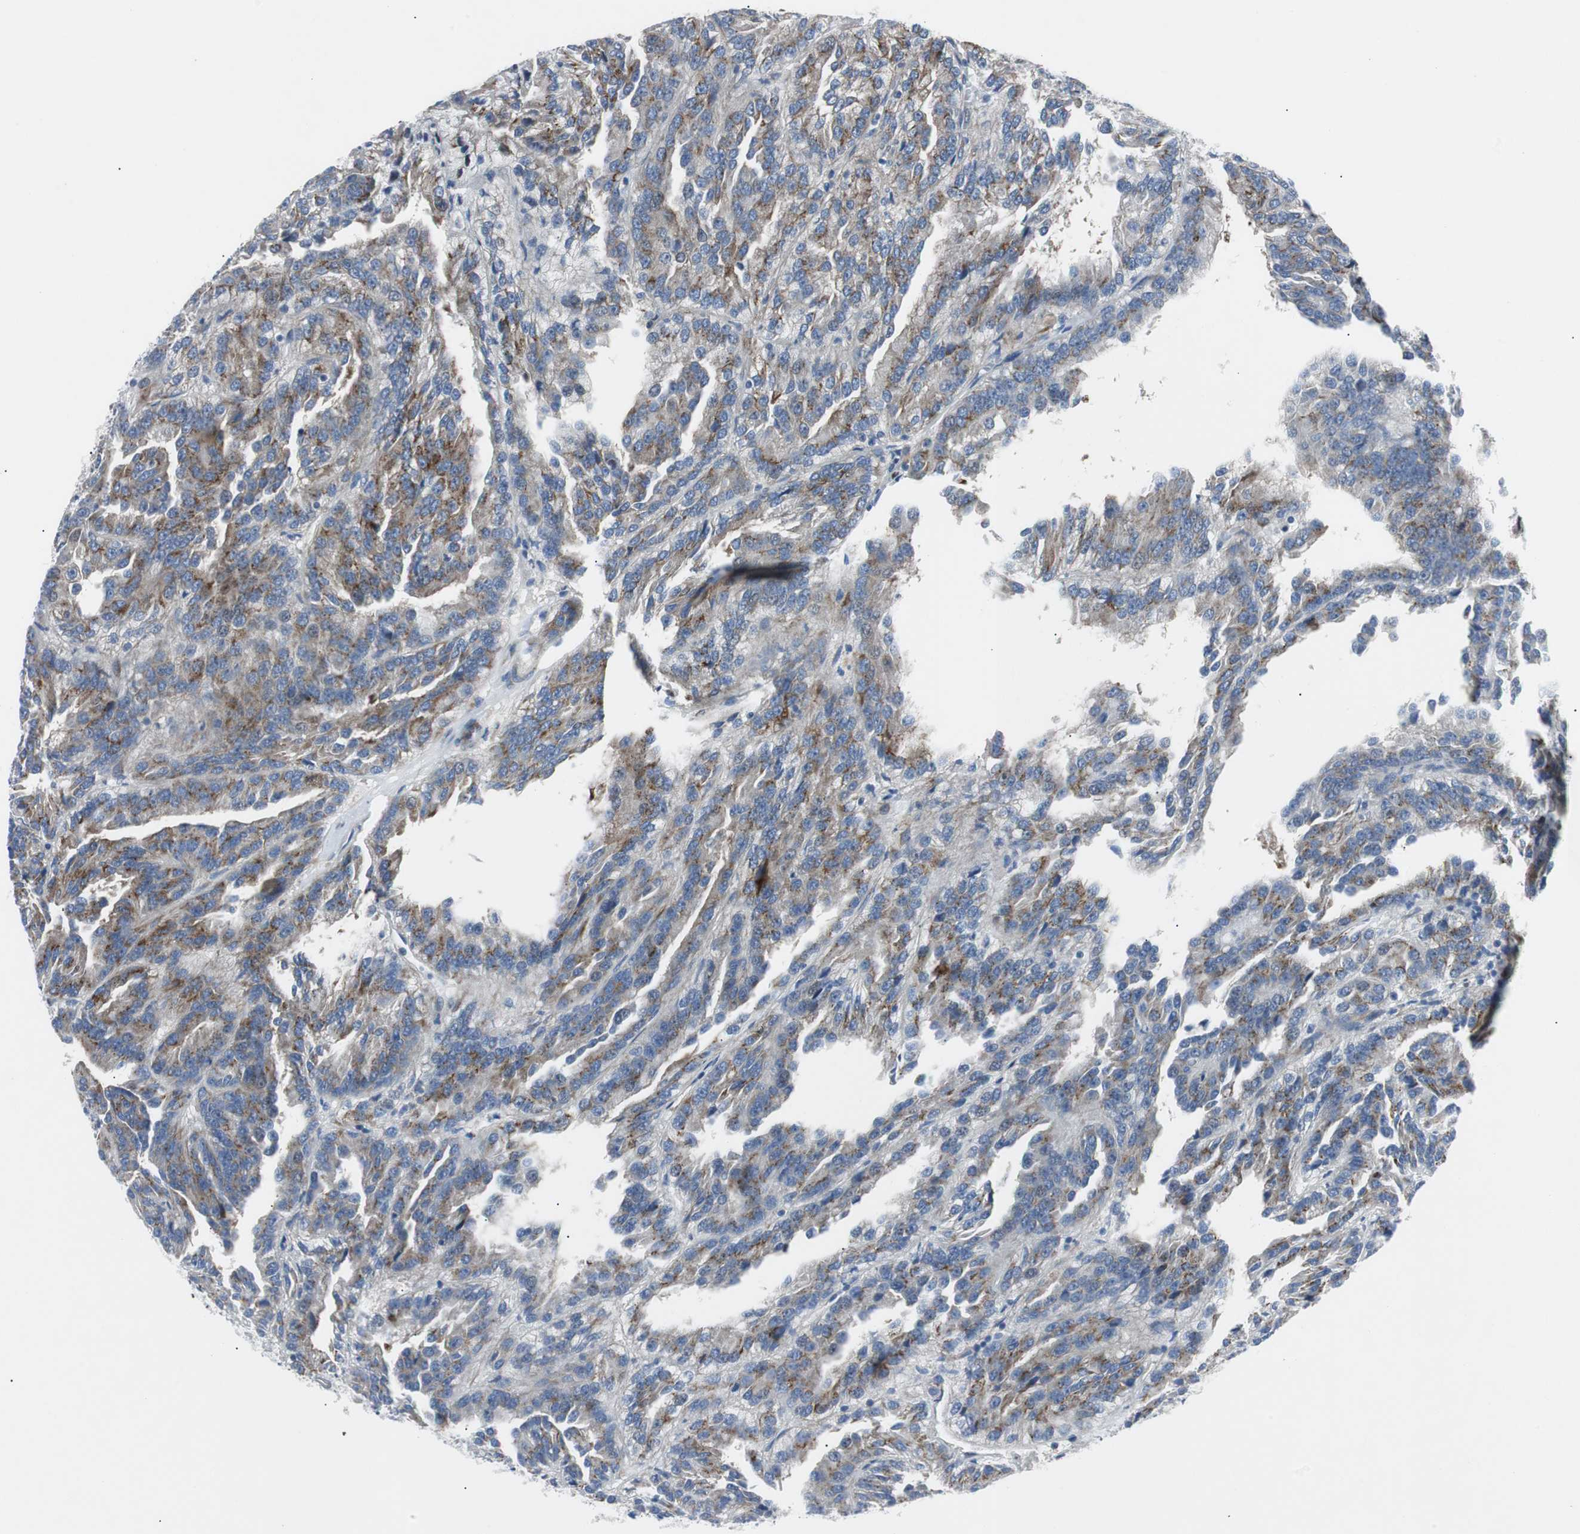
{"staining": {"intensity": "moderate", "quantity": ">75%", "location": "cytoplasmic/membranous"}, "tissue": "renal cancer", "cell_type": "Tumor cells", "image_type": "cancer", "snomed": [{"axis": "morphology", "description": "Adenocarcinoma, NOS"}, {"axis": "topography", "description": "Kidney"}], "caption": "Protein expression analysis of renal adenocarcinoma displays moderate cytoplasmic/membranous staining in about >75% of tumor cells. Using DAB (3,3'-diaminobenzidine) (brown) and hematoxylin (blue) stains, captured at high magnification using brightfield microscopy.", "gene": "BBC3", "patient": {"sex": "male", "age": 46}}